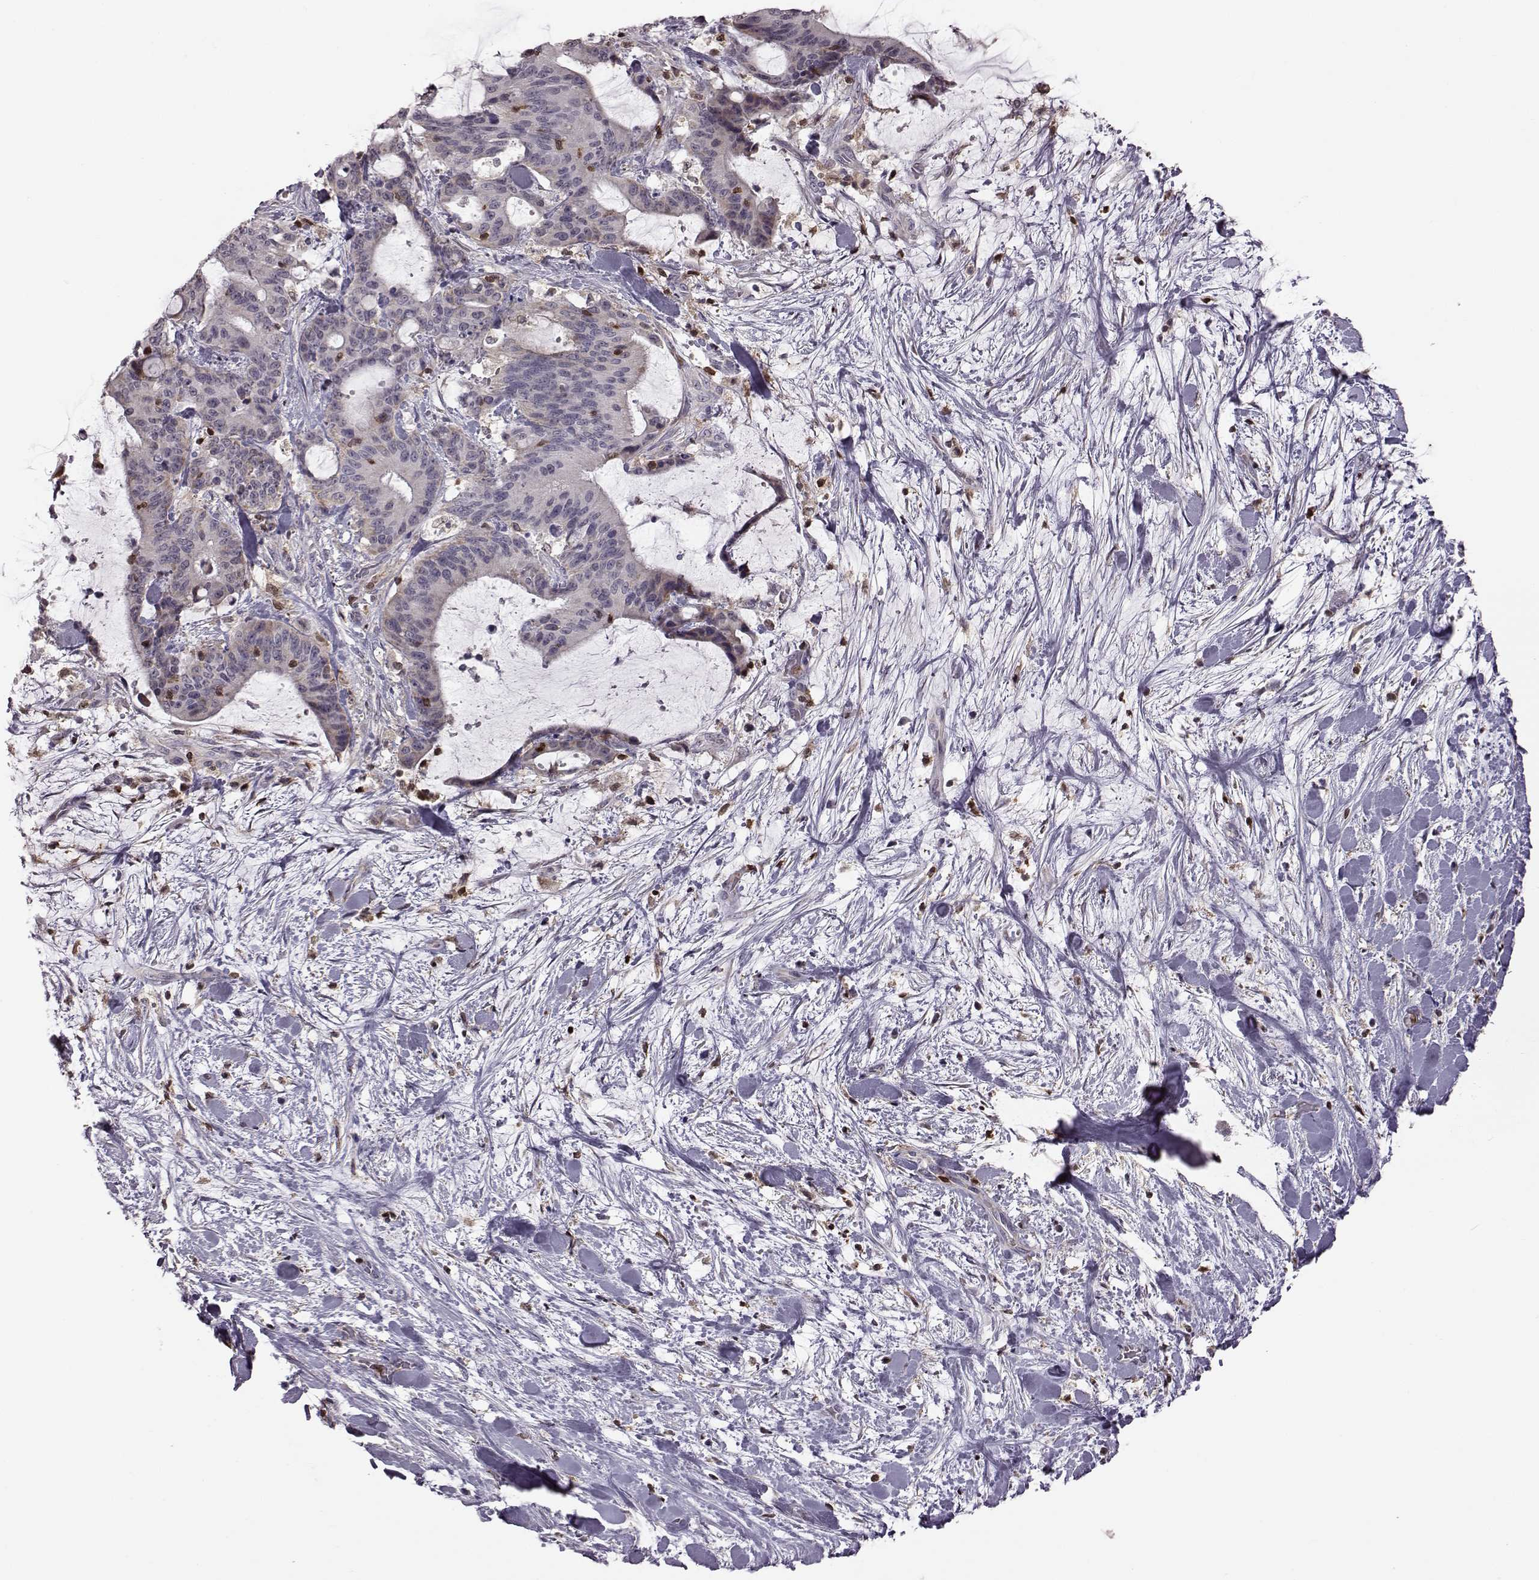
{"staining": {"intensity": "negative", "quantity": "none", "location": "none"}, "tissue": "liver cancer", "cell_type": "Tumor cells", "image_type": "cancer", "snomed": [{"axis": "morphology", "description": "Cholangiocarcinoma"}, {"axis": "topography", "description": "Liver"}], "caption": "This is an immunohistochemistry (IHC) photomicrograph of liver cholangiocarcinoma. There is no expression in tumor cells.", "gene": "DOK2", "patient": {"sex": "female", "age": 73}}